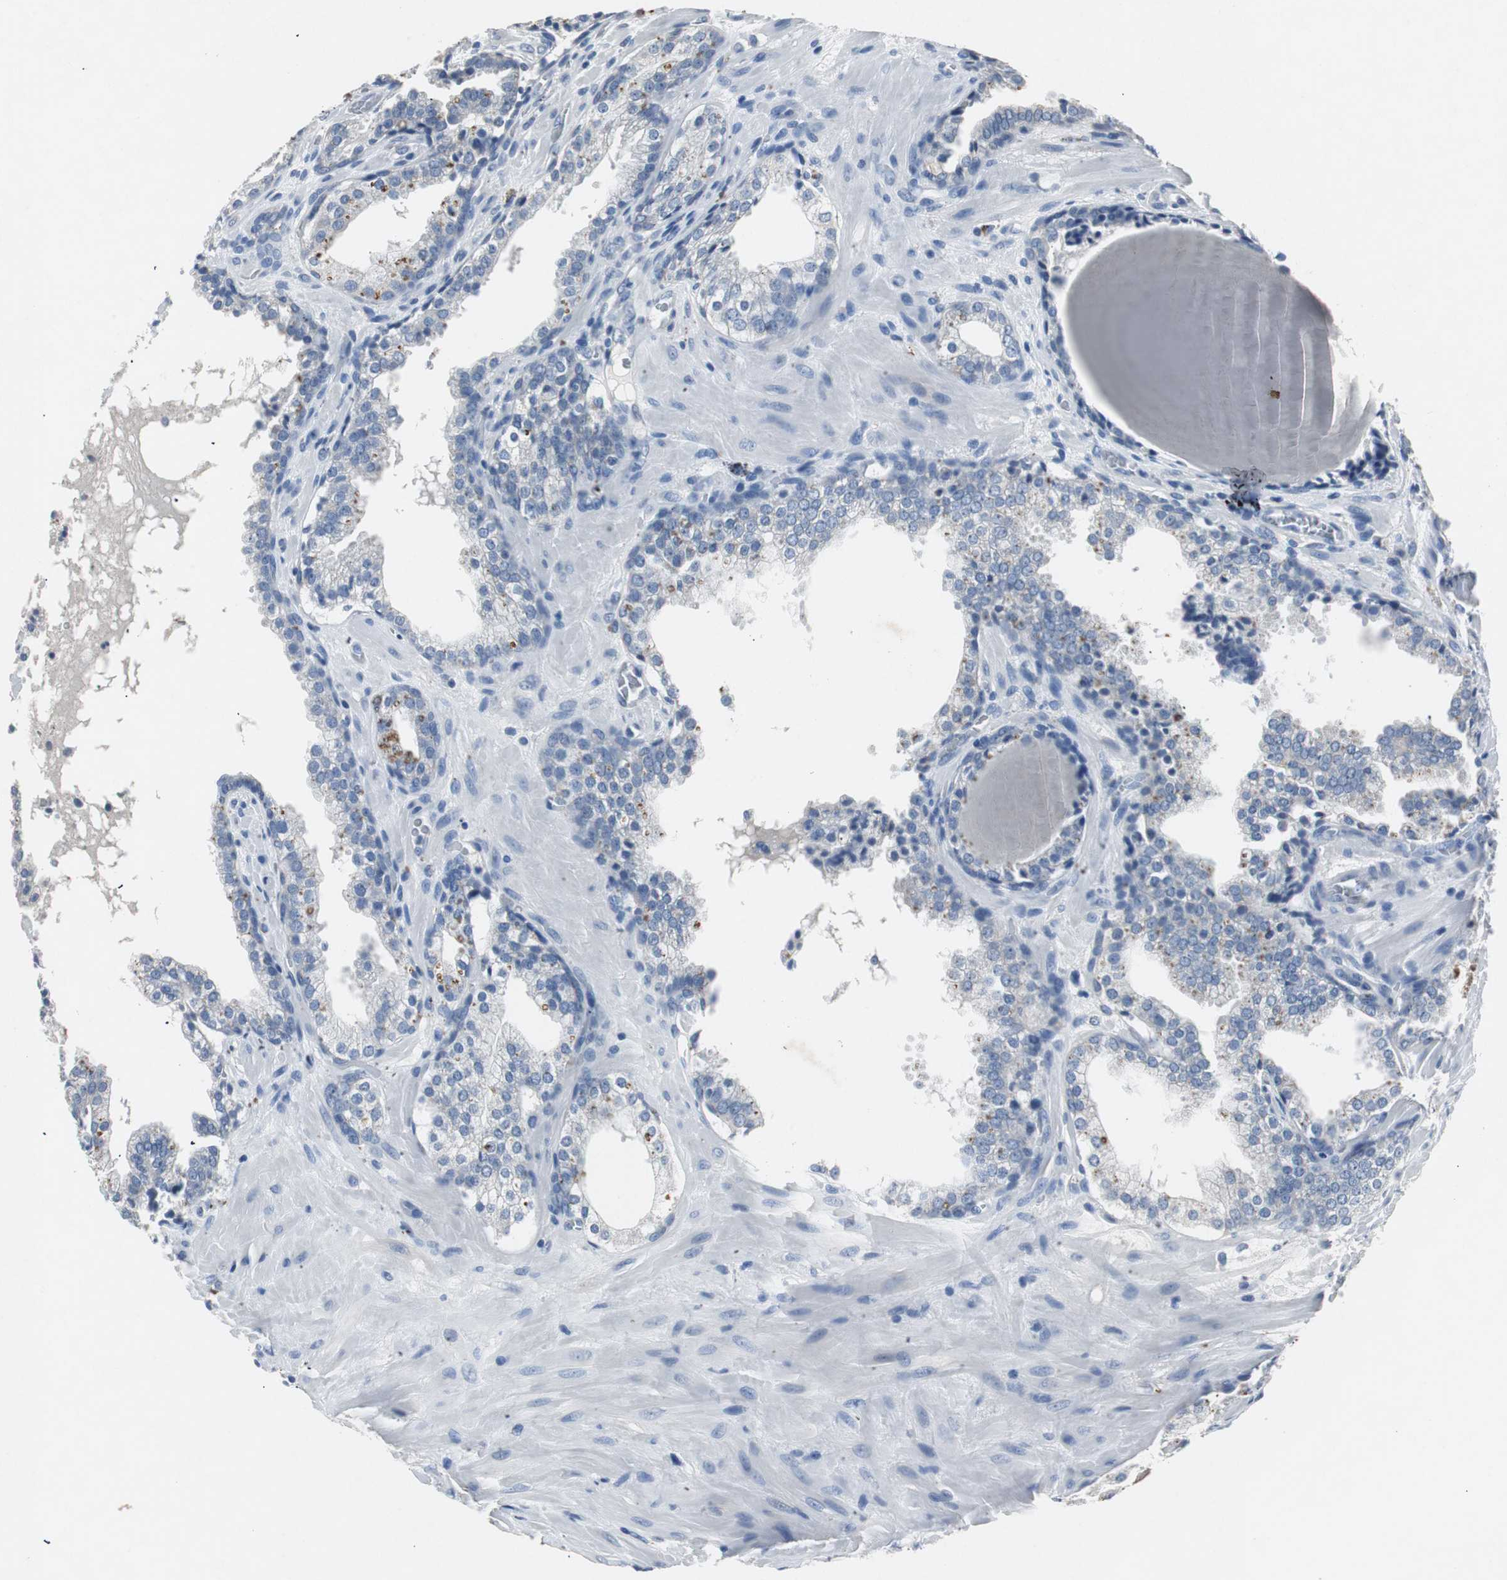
{"staining": {"intensity": "moderate", "quantity": "<25%", "location": "cytoplasmic/membranous"}, "tissue": "prostate cancer", "cell_type": "Tumor cells", "image_type": "cancer", "snomed": [{"axis": "morphology", "description": "Adenocarcinoma, High grade"}, {"axis": "topography", "description": "Prostate"}], "caption": "IHC (DAB) staining of prostate cancer shows moderate cytoplasmic/membranous protein expression in about <25% of tumor cells.", "gene": "LRP2", "patient": {"sex": "male", "age": 68}}